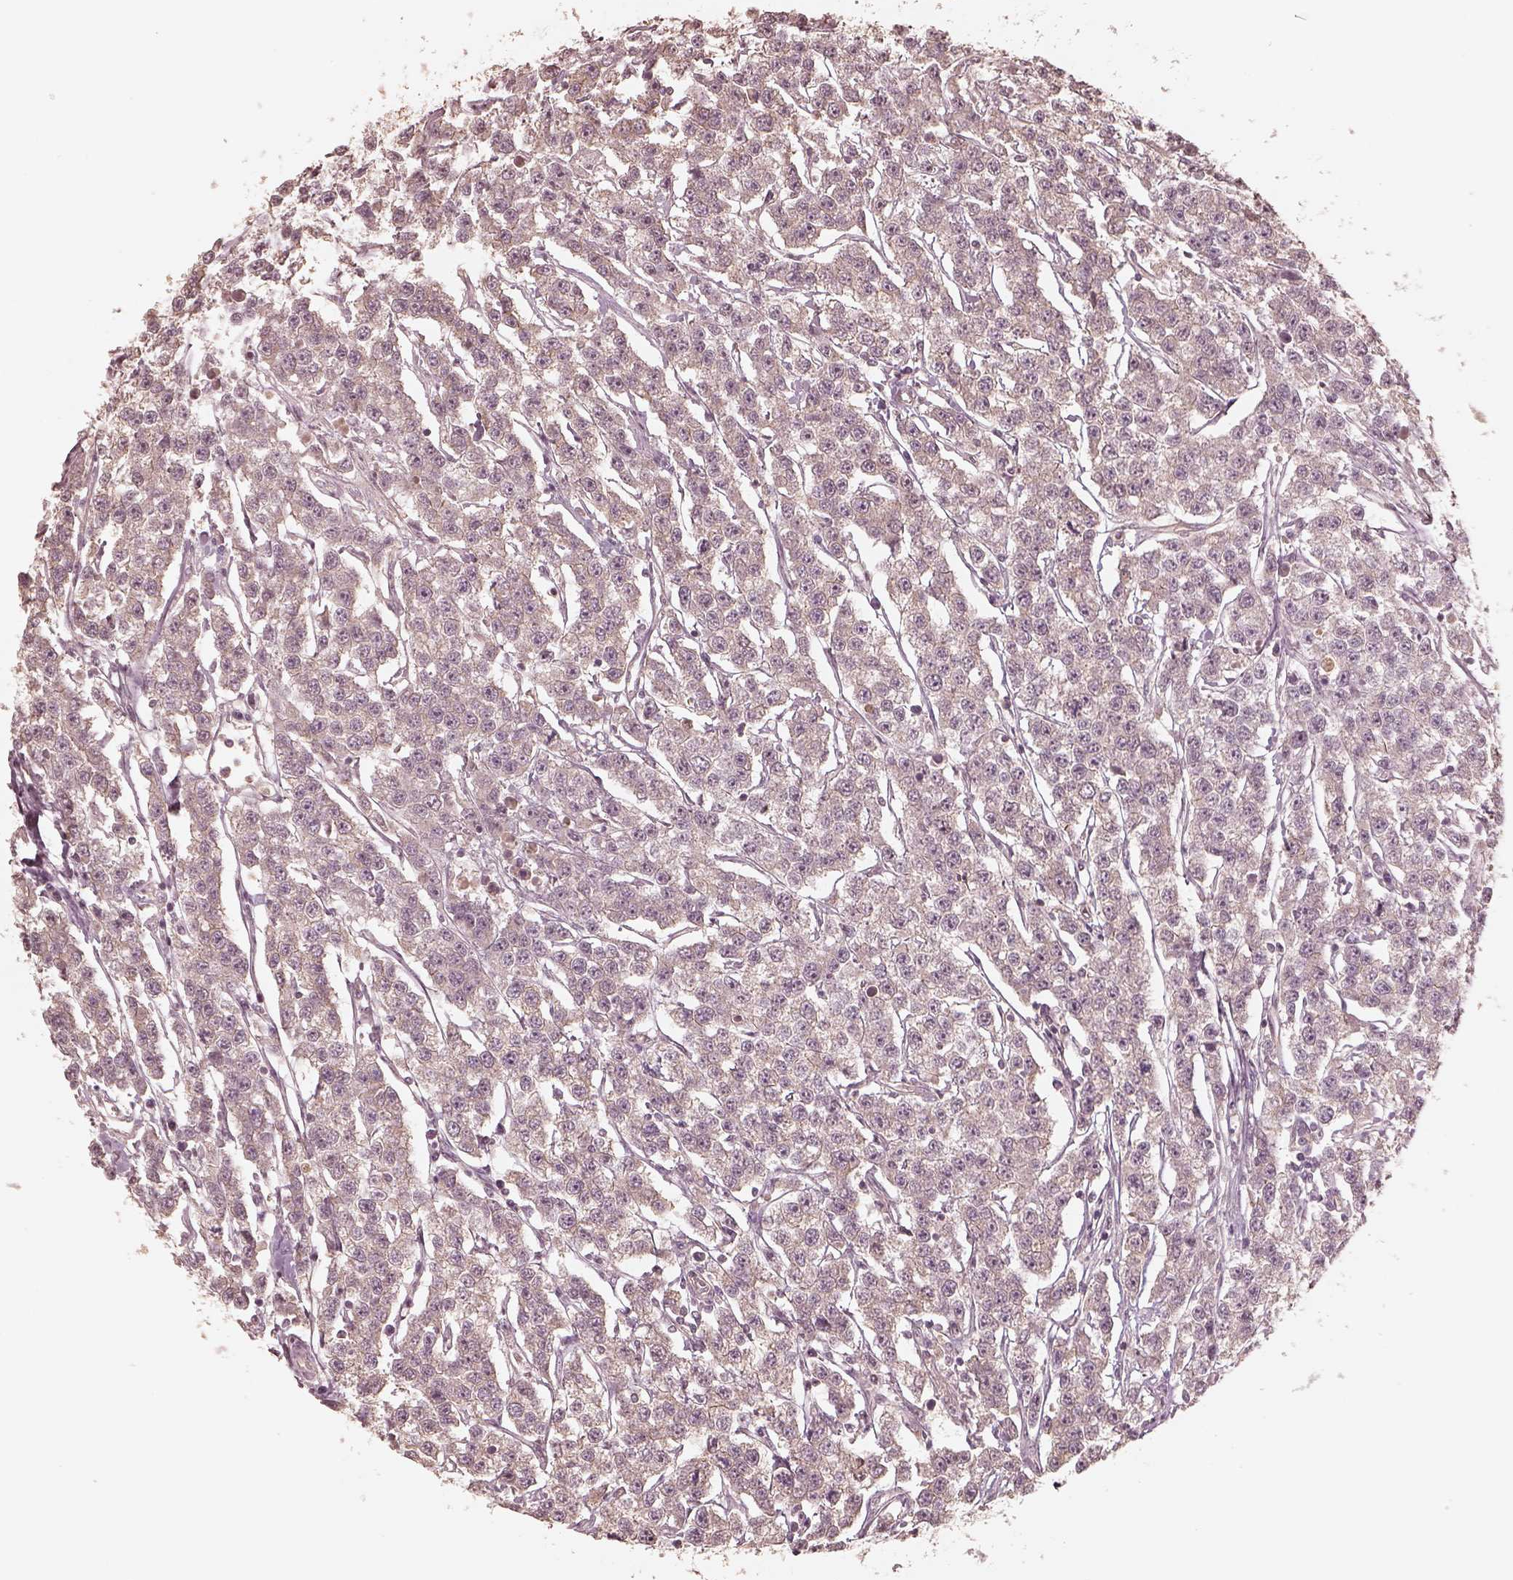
{"staining": {"intensity": "negative", "quantity": "none", "location": "none"}, "tissue": "testis cancer", "cell_type": "Tumor cells", "image_type": "cancer", "snomed": [{"axis": "morphology", "description": "Seminoma, NOS"}, {"axis": "topography", "description": "Testis"}], "caption": "There is no significant staining in tumor cells of seminoma (testis).", "gene": "KIF5C", "patient": {"sex": "male", "age": 59}}